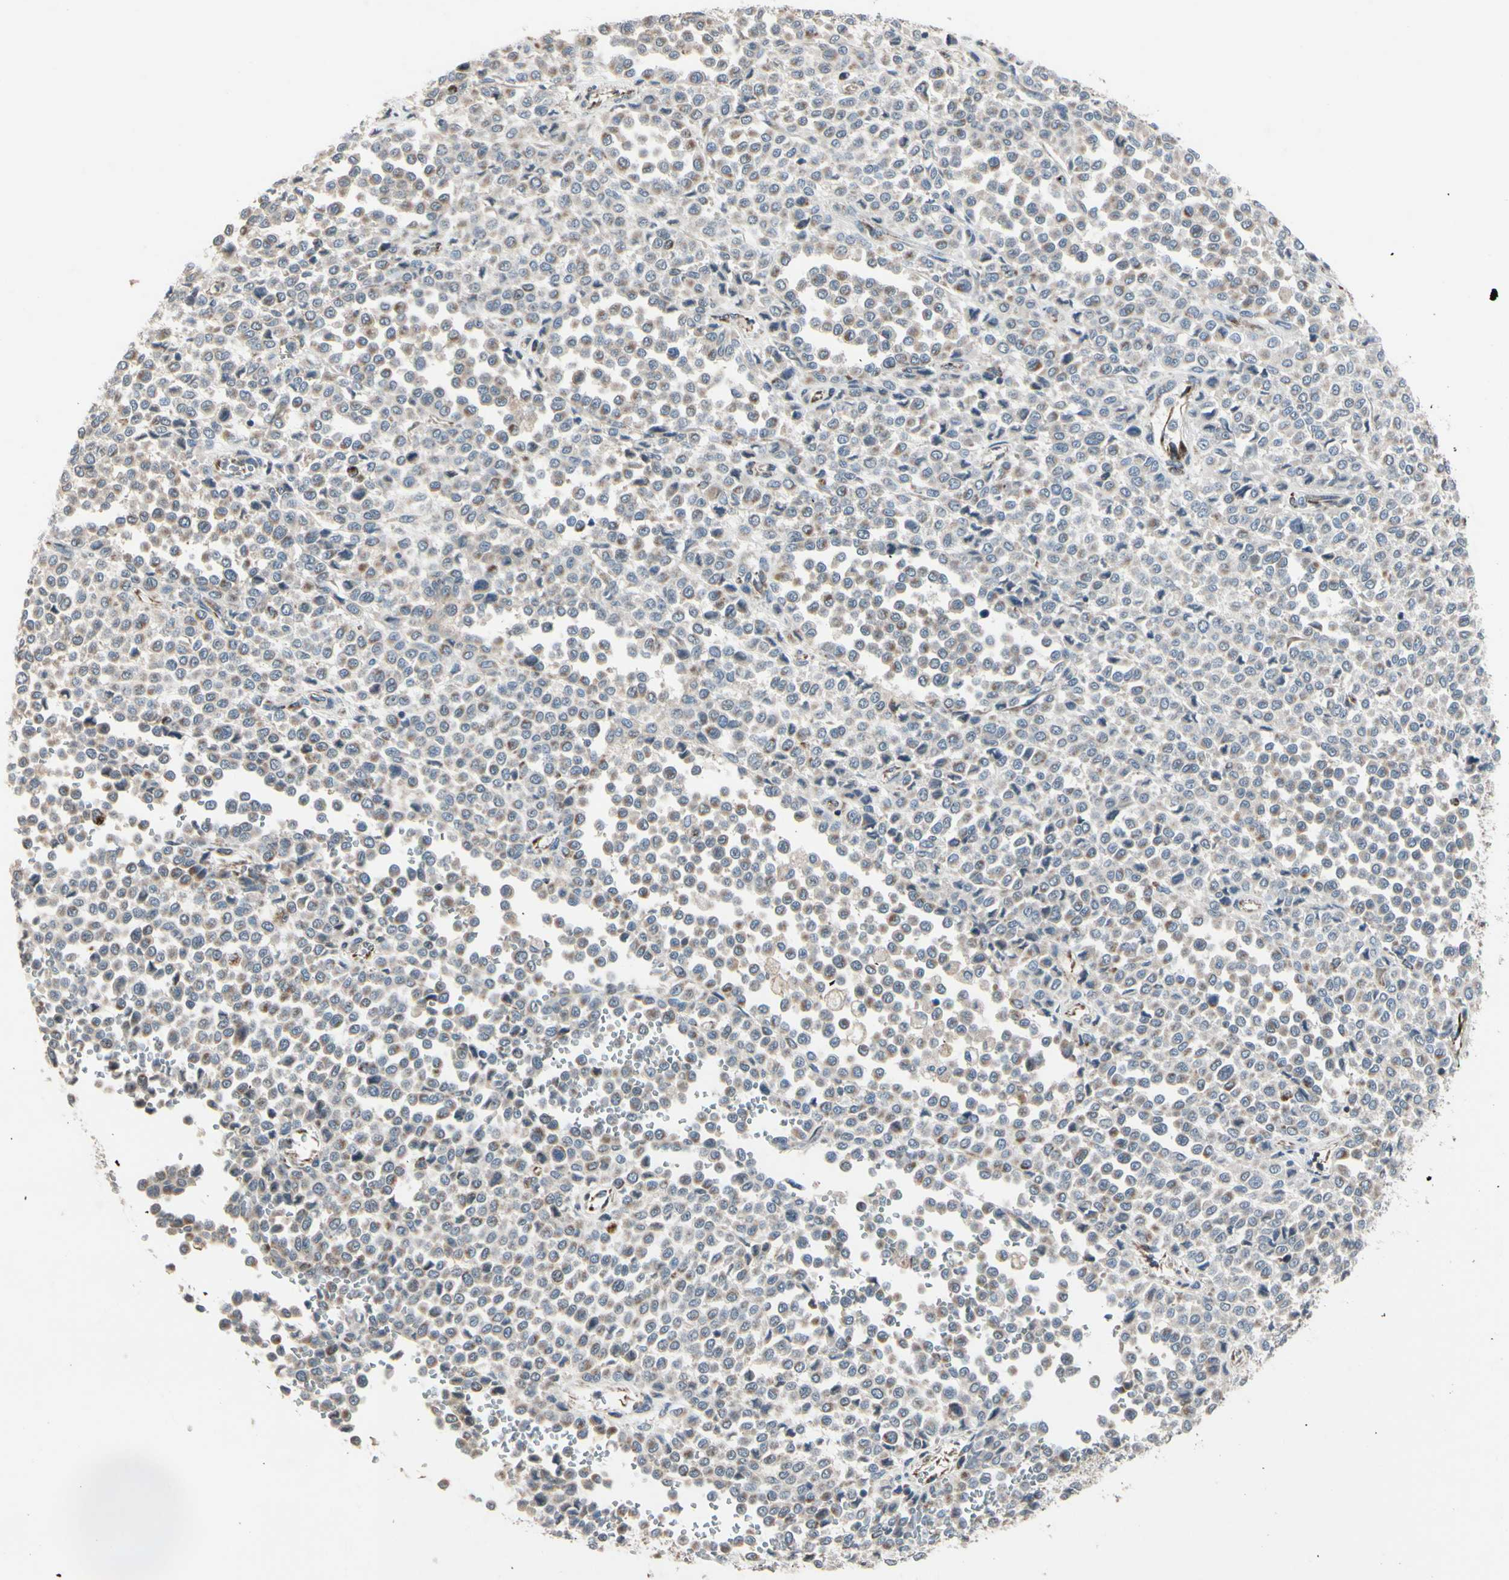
{"staining": {"intensity": "weak", "quantity": ">75%", "location": "cytoplasmic/membranous"}, "tissue": "melanoma", "cell_type": "Tumor cells", "image_type": "cancer", "snomed": [{"axis": "morphology", "description": "Malignant melanoma, Metastatic site"}, {"axis": "topography", "description": "Pancreas"}], "caption": "Malignant melanoma (metastatic site) was stained to show a protein in brown. There is low levels of weak cytoplasmic/membranous positivity in approximately >75% of tumor cells.", "gene": "CPT1A", "patient": {"sex": "female", "age": 30}}